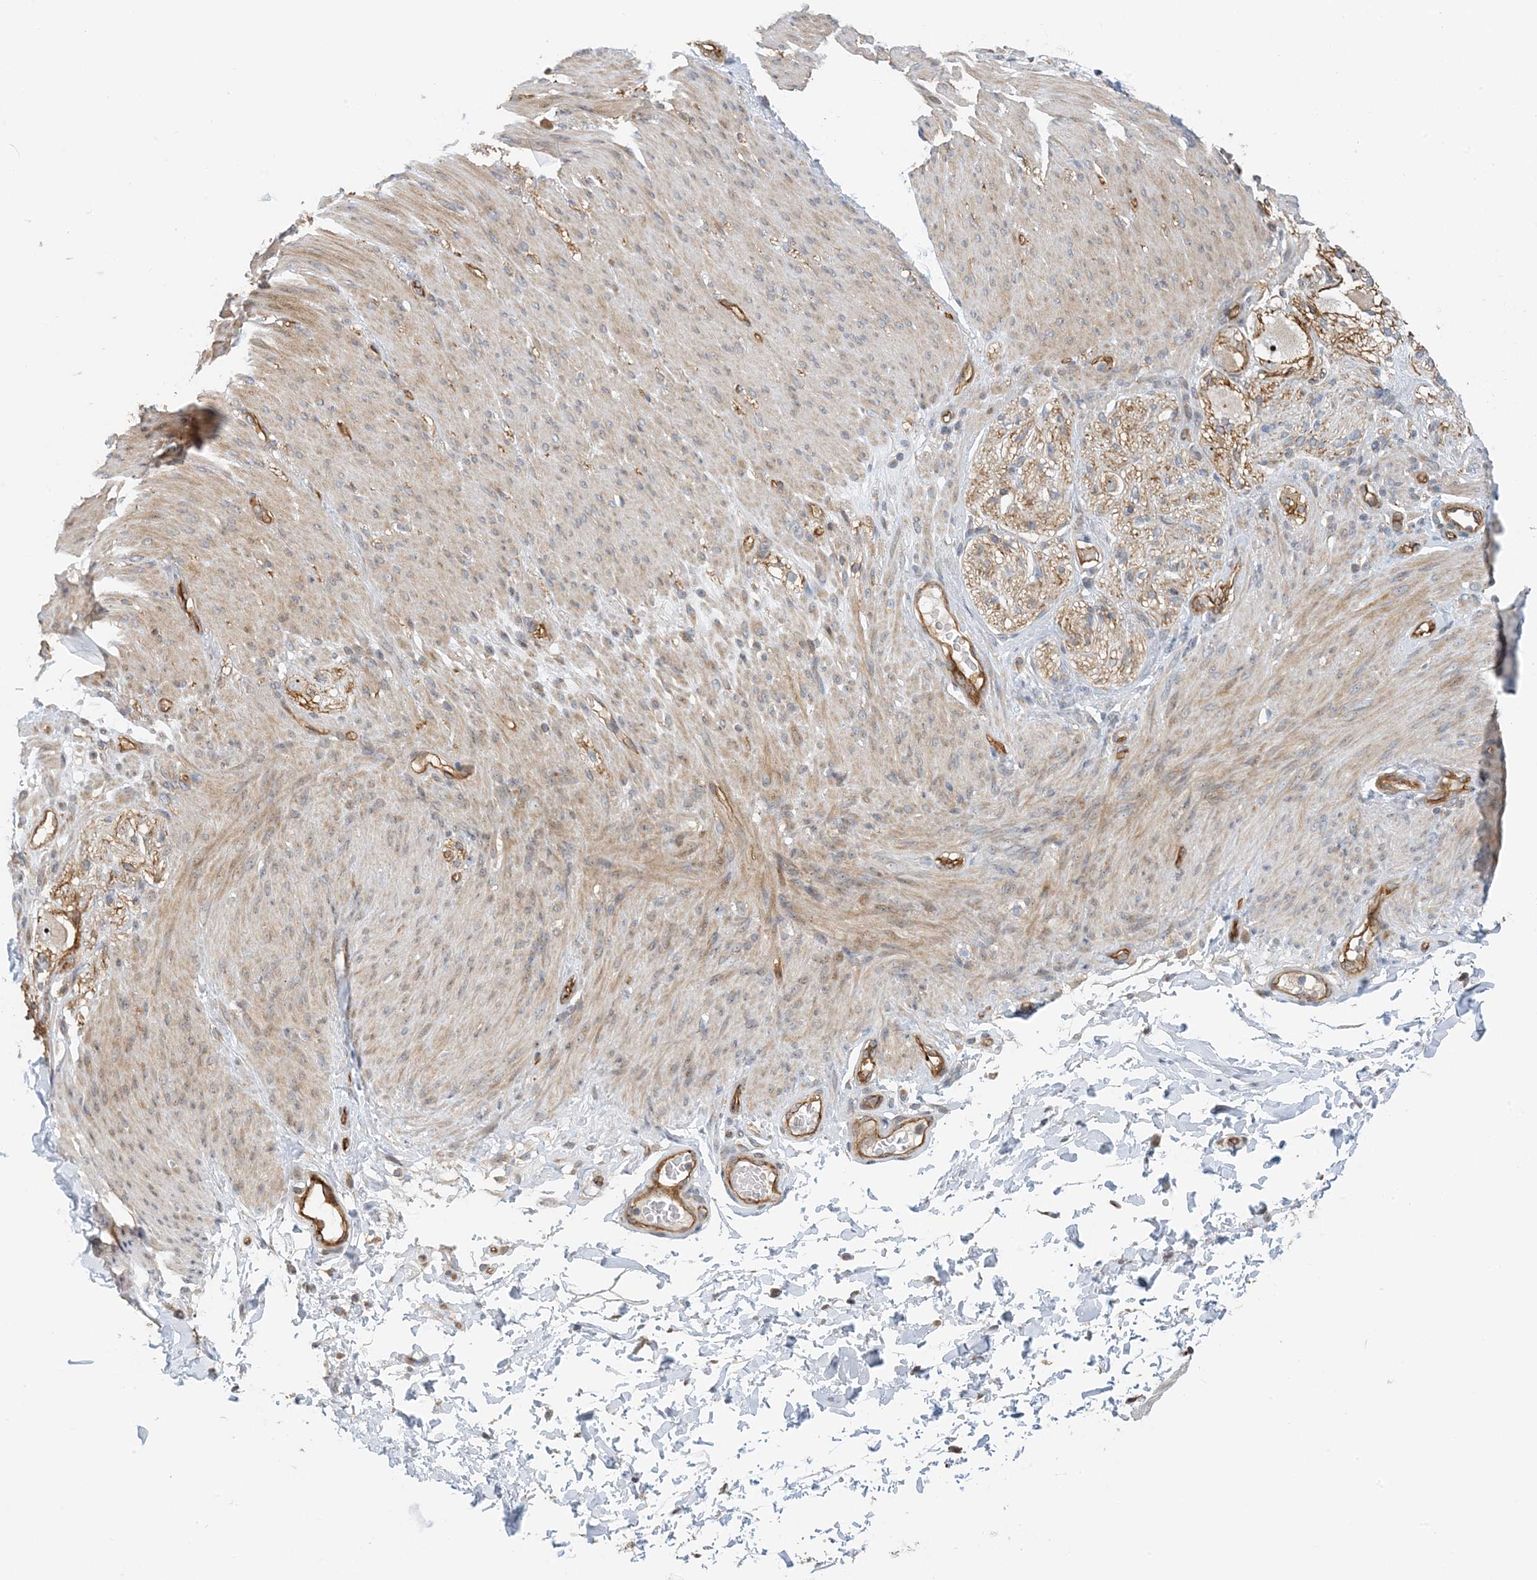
{"staining": {"intensity": "negative", "quantity": "none", "location": "none"}, "tissue": "adipose tissue", "cell_type": "Adipocytes", "image_type": "normal", "snomed": [{"axis": "morphology", "description": "Normal tissue, NOS"}, {"axis": "topography", "description": "Colon"}, {"axis": "topography", "description": "Peripheral nerve tissue"}], "caption": "Protein analysis of unremarkable adipose tissue reveals no significant positivity in adipocytes.", "gene": "MYL5", "patient": {"sex": "female", "age": 61}}